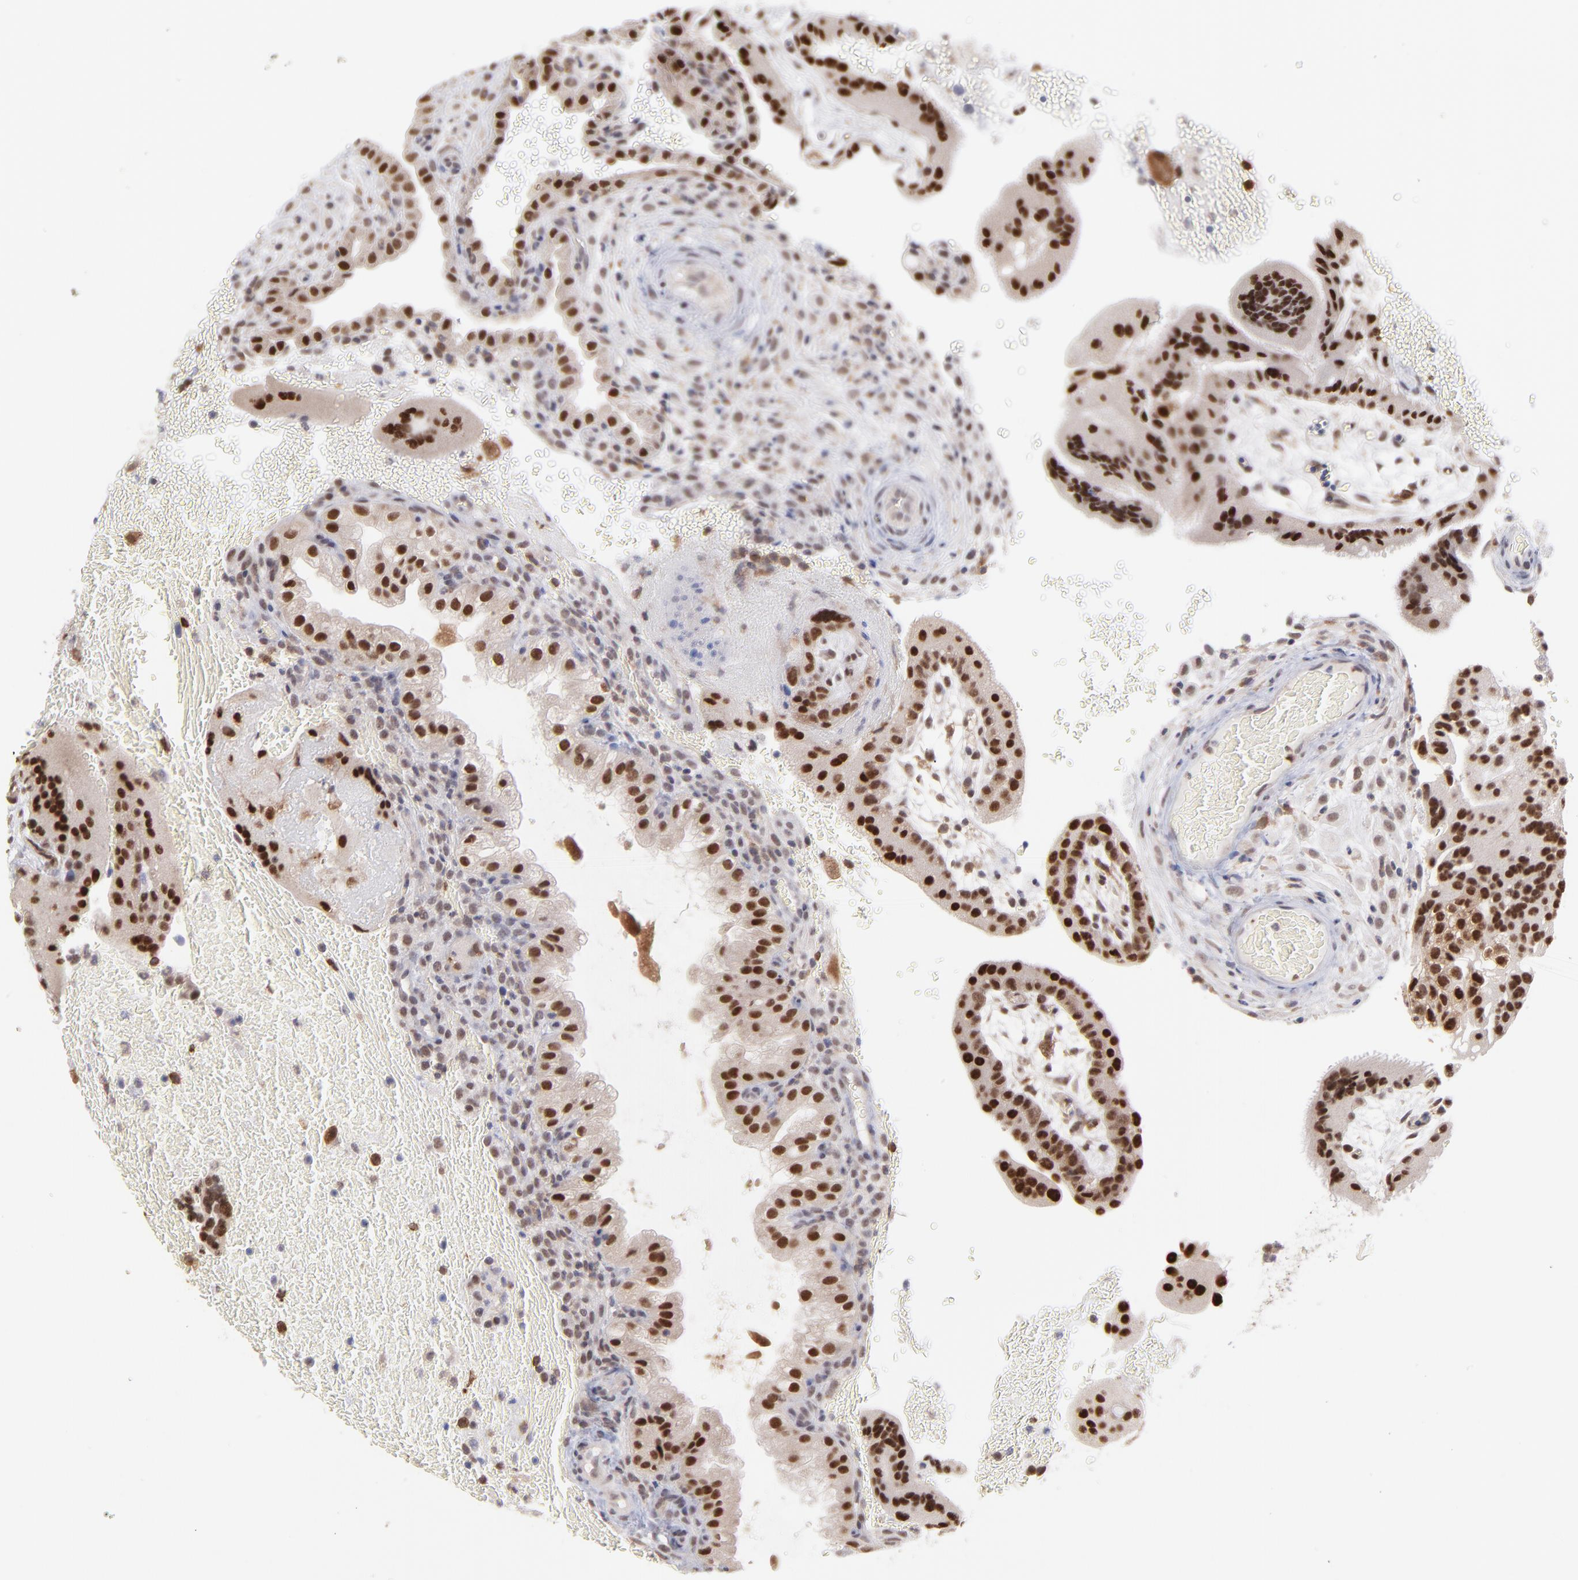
{"staining": {"intensity": "weak", "quantity": ">75%", "location": "nuclear"}, "tissue": "placenta", "cell_type": "Decidual cells", "image_type": "normal", "snomed": [{"axis": "morphology", "description": "Normal tissue, NOS"}, {"axis": "topography", "description": "Placenta"}], "caption": "Immunohistochemistry (IHC) of benign placenta reveals low levels of weak nuclear expression in about >75% of decidual cells. (brown staining indicates protein expression, while blue staining denotes nuclei).", "gene": "OAS1", "patient": {"sex": "female", "age": 19}}